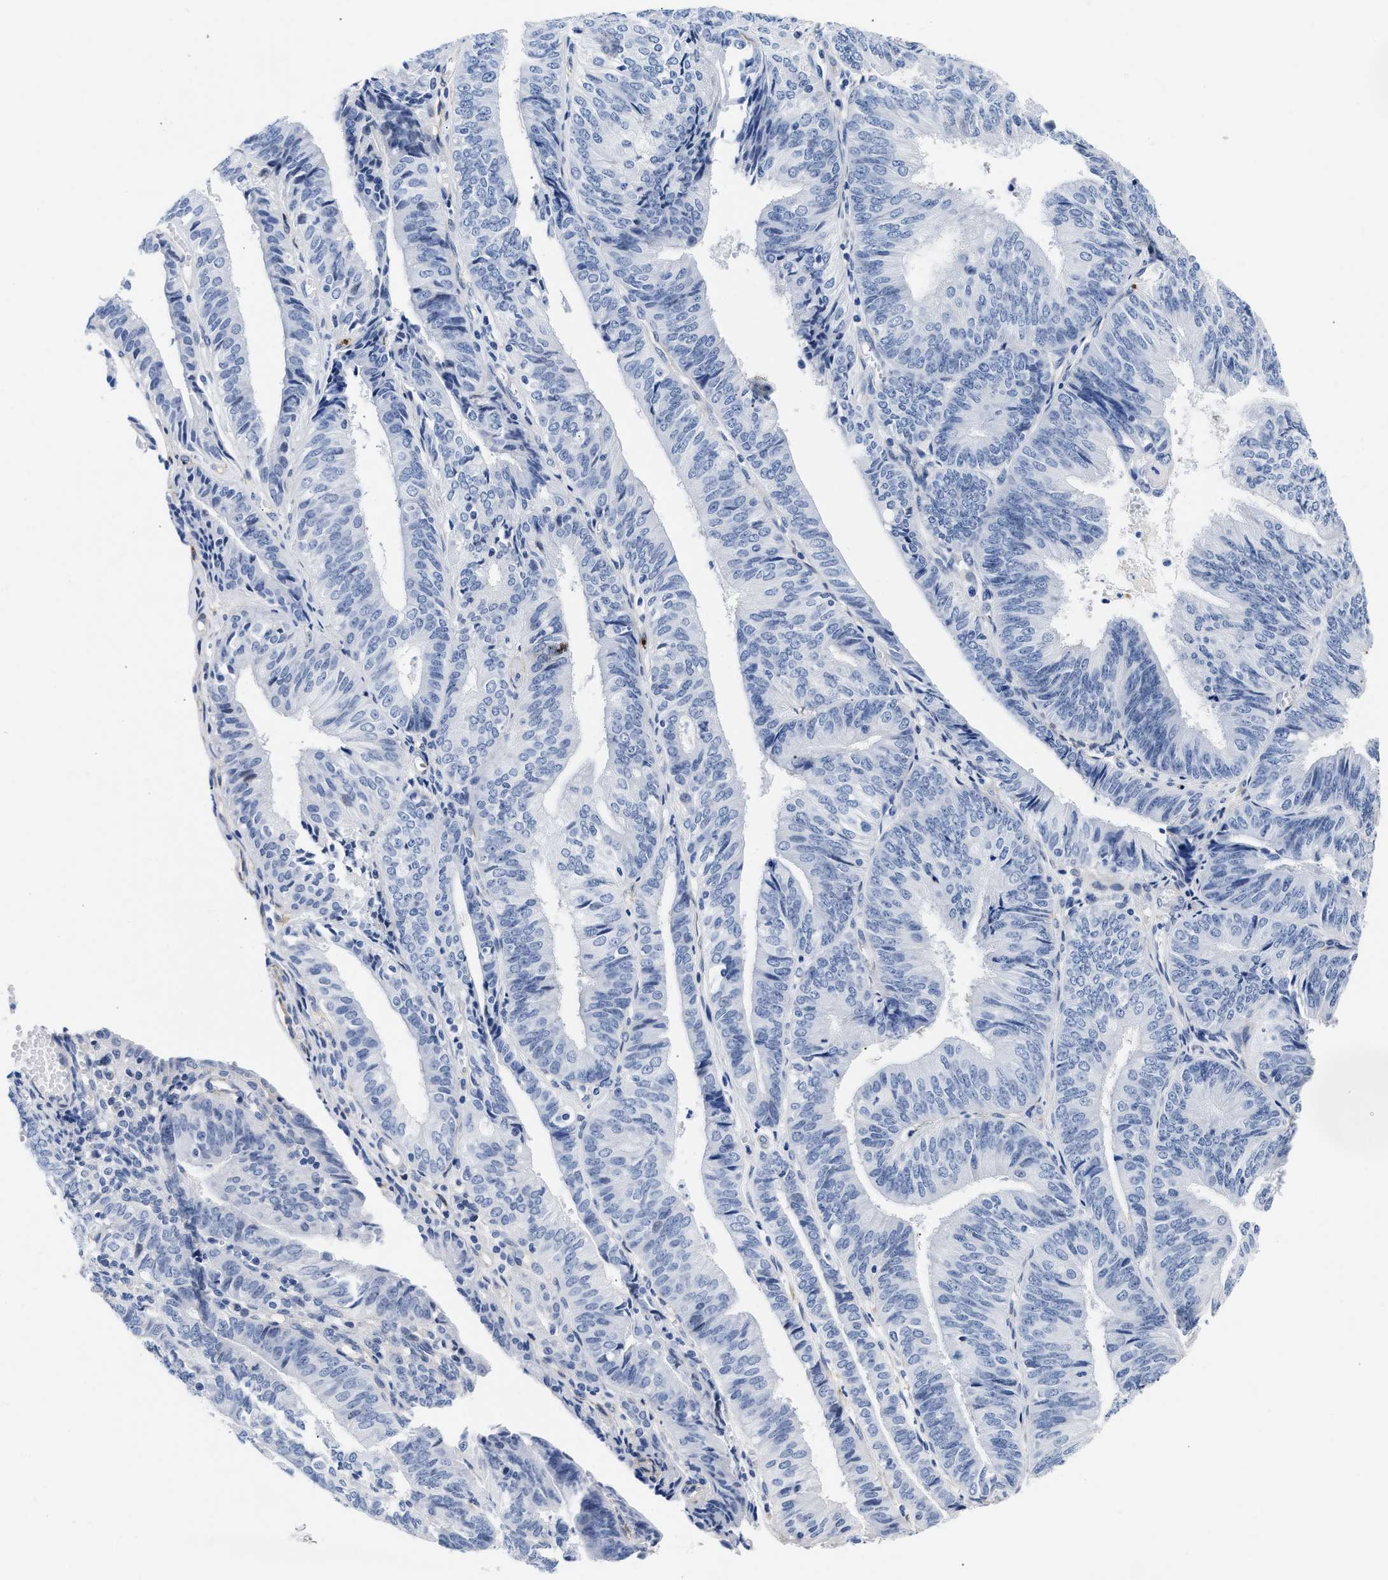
{"staining": {"intensity": "negative", "quantity": "none", "location": "none"}, "tissue": "endometrial cancer", "cell_type": "Tumor cells", "image_type": "cancer", "snomed": [{"axis": "morphology", "description": "Adenocarcinoma, NOS"}, {"axis": "topography", "description": "Endometrium"}], "caption": "This micrograph is of endometrial cancer stained with immunohistochemistry (IHC) to label a protein in brown with the nuclei are counter-stained blue. There is no positivity in tumor cells.", "gene": "TRIM29", "patient": {"sex": "female", "age": 58}}